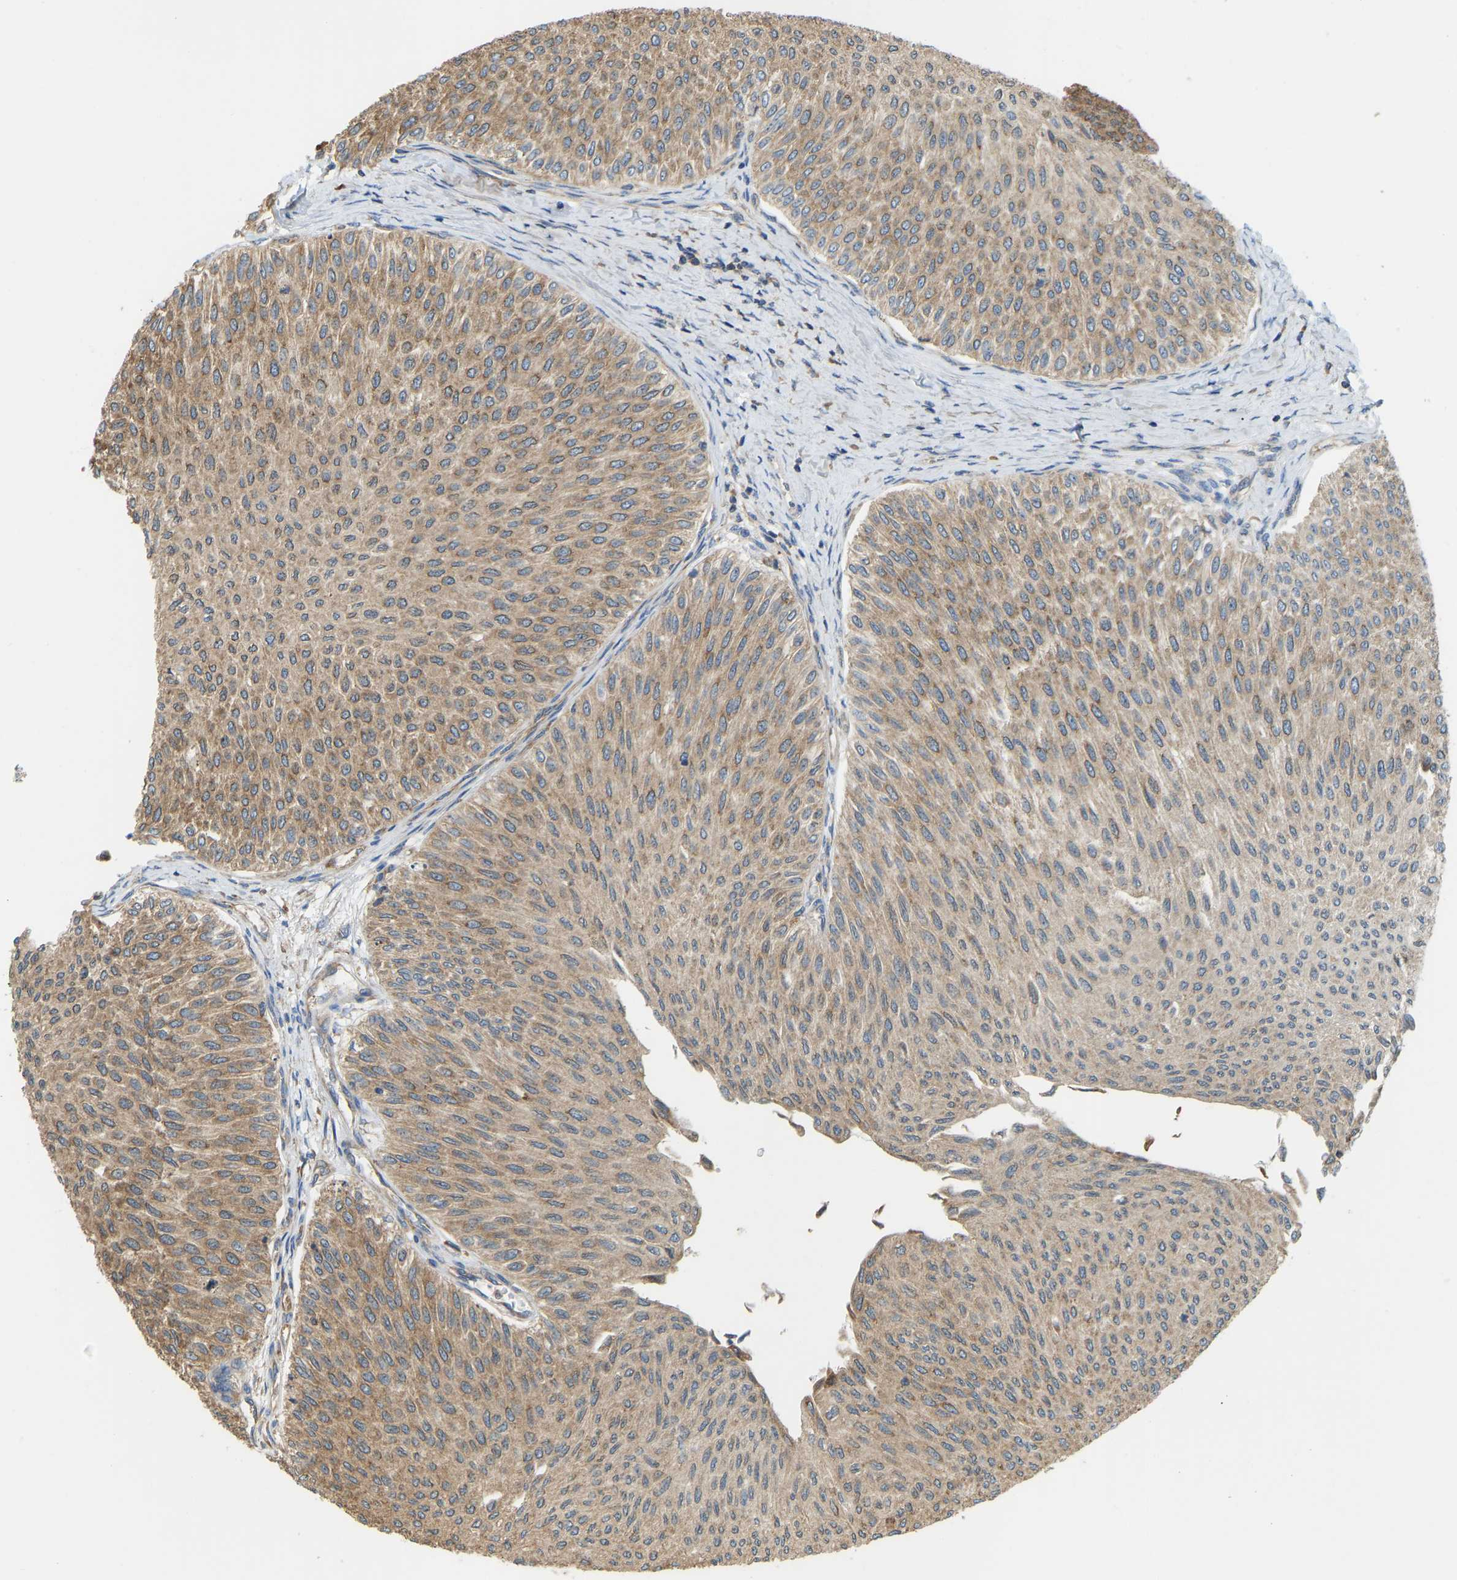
{"staining": {"intensity": "moderate", "quantity": ">75%", "location": "cytoplasmic/membranous"}, "tissue": "urothelial cancer", "cell_type": "Tumor cells", "image_type": "cancer", "snomed": [{"axis": "morphology", "description": "Urothelial carcinoma, Low grade"}, {"axis": "topography", "description": "Urinary bladder"}], "caption": "A high-resolution histopathology image shows immunohistochemistry staining of urothelial cancer, which demonstrates moderate cytoplasmic/membranous staining in about >75% of tumor cells. (DAB (3,3'-diaminobenzidine) IHC with brightfield microscopy, high magnification).", "gene": "RPS6KB2", "patient": {"sex": "male", "age": 78}}